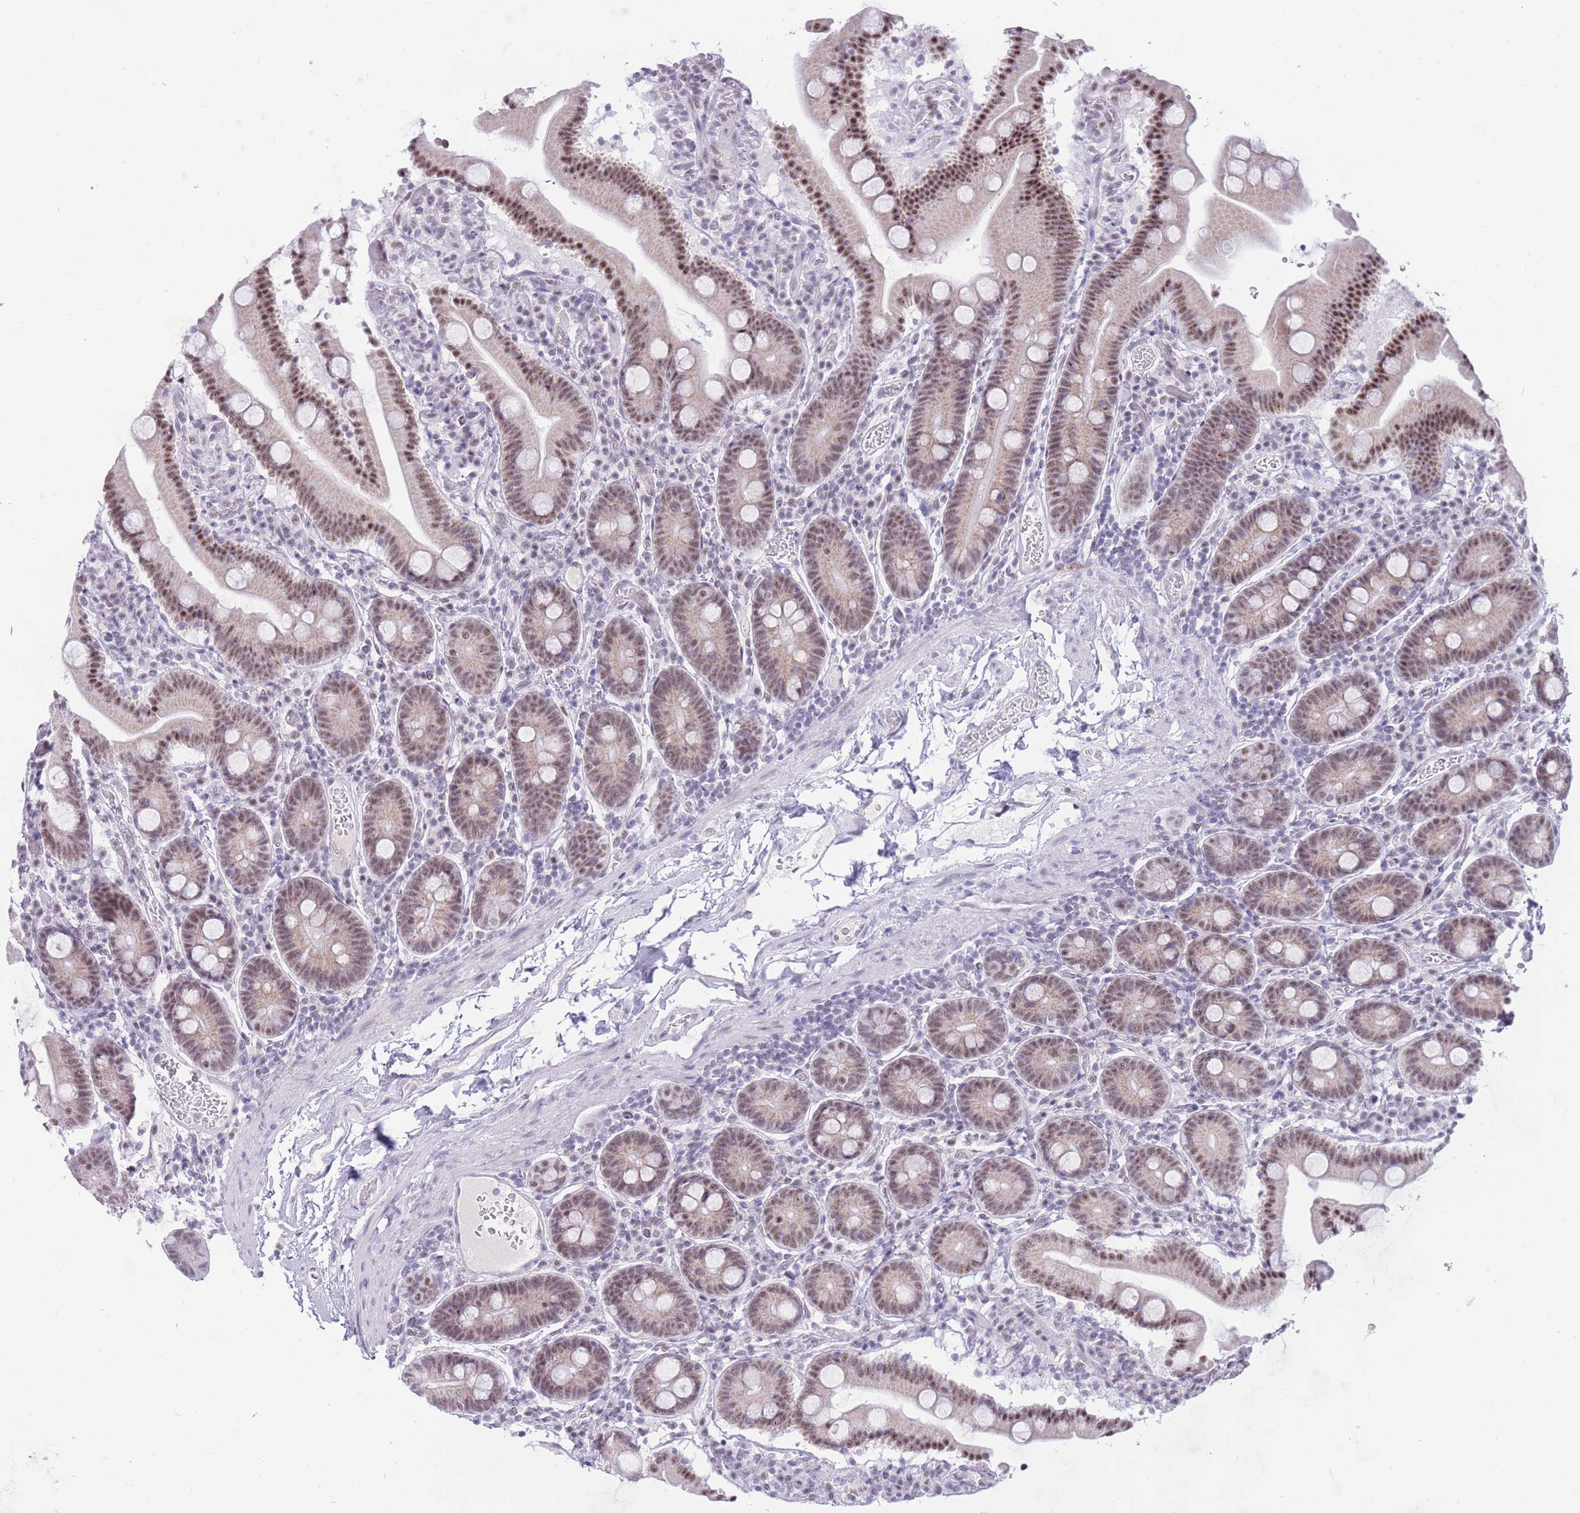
{"staining": {"intensity": "moderate", "quantity": ">75%", "location": "nuclear"}, "tissue": "duodenum", "cell_type": "Glandular cells", "image_type": "normal", "snomed": [{"axis": "morphology", "description": "Normal tissue, NOS"}, {"axis": "topography", "description": "Duodenum"}], "caption": "A brown stain highlights moderate nuclear staining of a protein in glandular cells of normal duodenum. (DAB IHC with brightfield microscopy, high magnification).", "gene": "CYP2B6", "patient": {"sex": "male", "age": 55}}